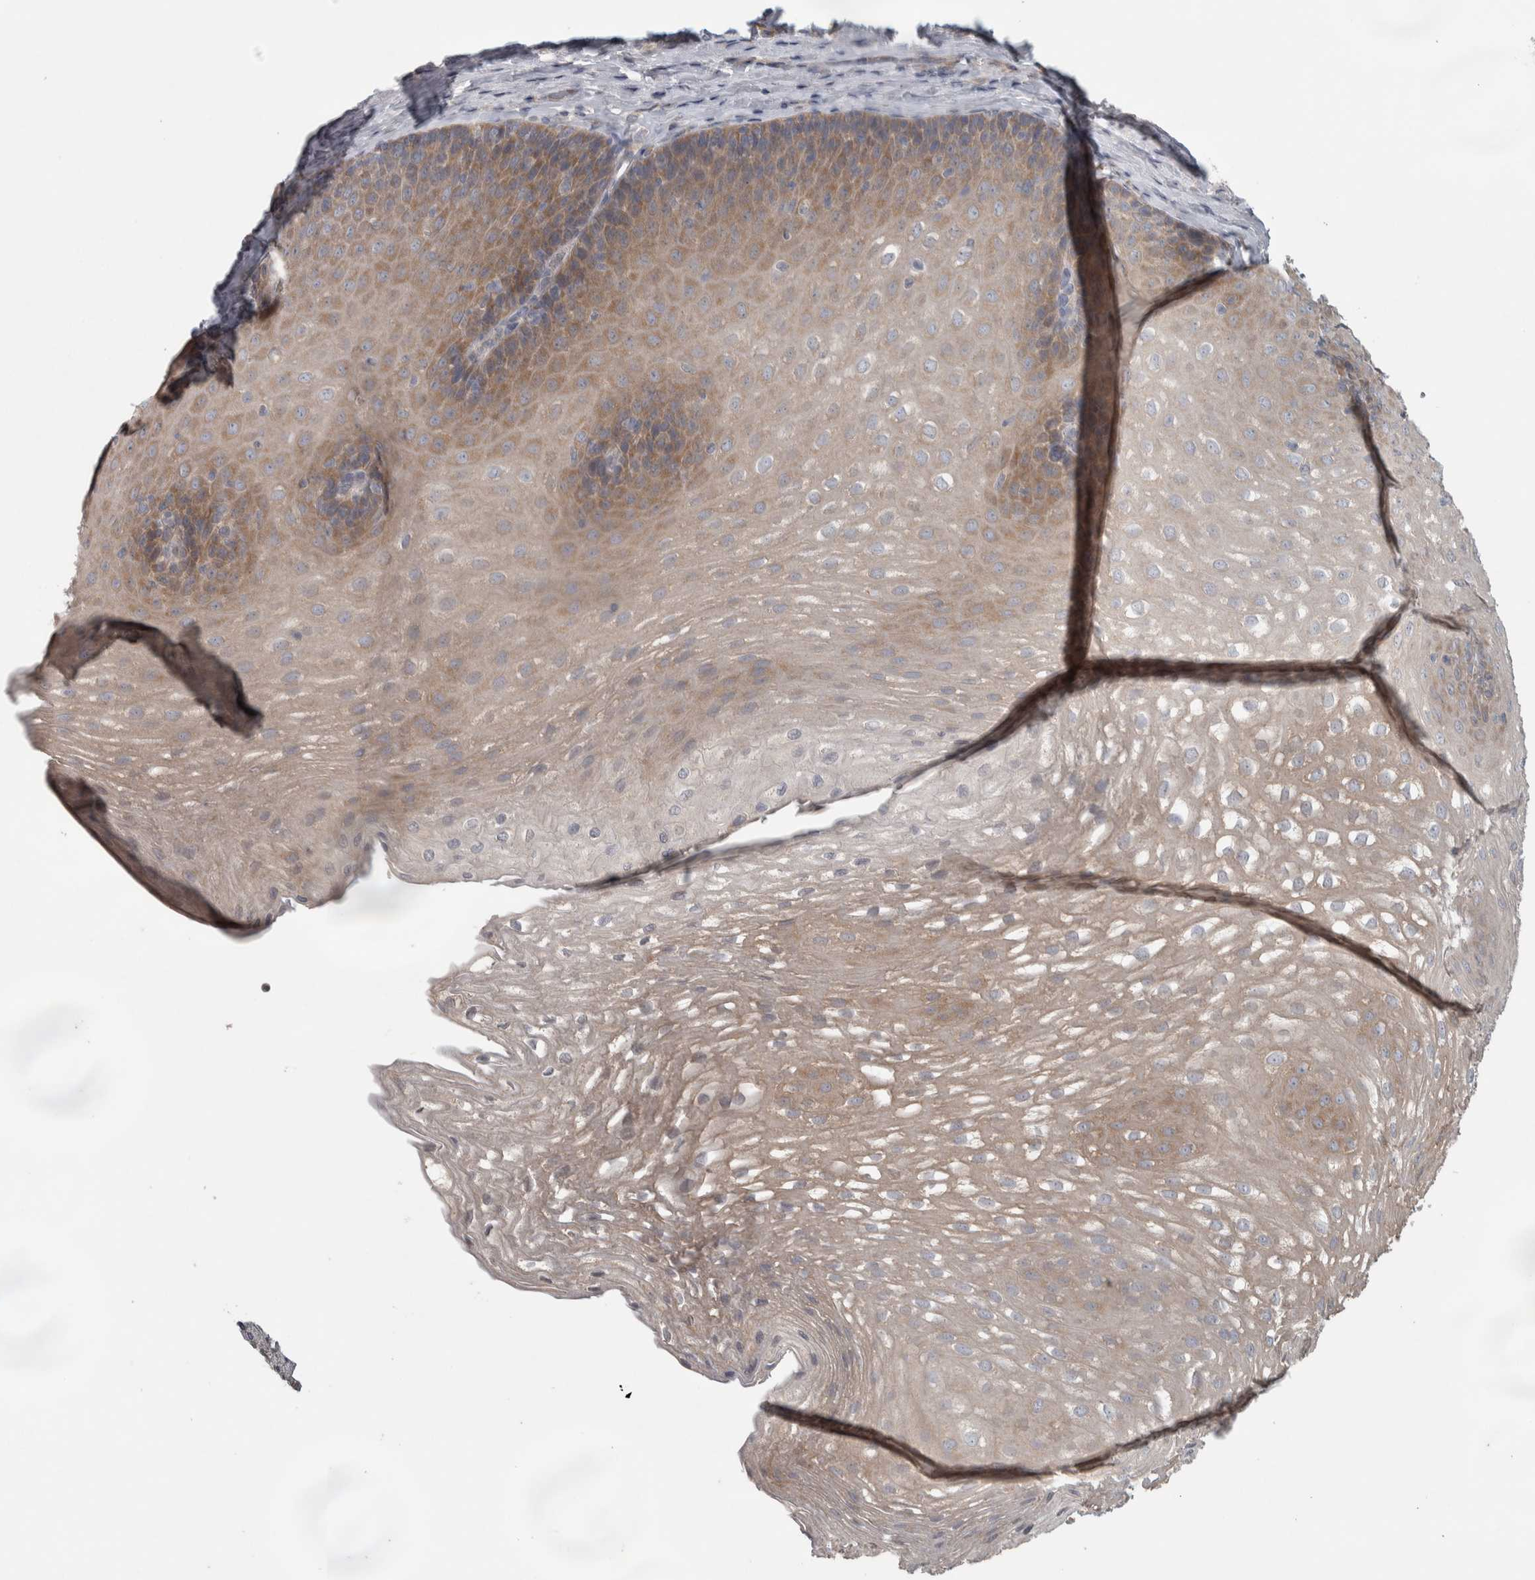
{"staining": {"intensity": "weak", "quantity": ">75%", "location": "cytoplasmic/membranous"}, "tissue": "esophagus", "cell_type": "Squamous epithelial cells", "image_type": "normal", "snomed": [{"axis": "morphology", "description": "Normal tissue, NOS"}, {"axis": "topography", "description": "Esophagus"}], "caption": "IHC of normal human esophagus demonstrates low levels of weak cytoplasmic/membranous staining in about >75% of squamous epithelial cells.", "gene": "SRP68", "patient": {"sex": "female", "age": 66}}